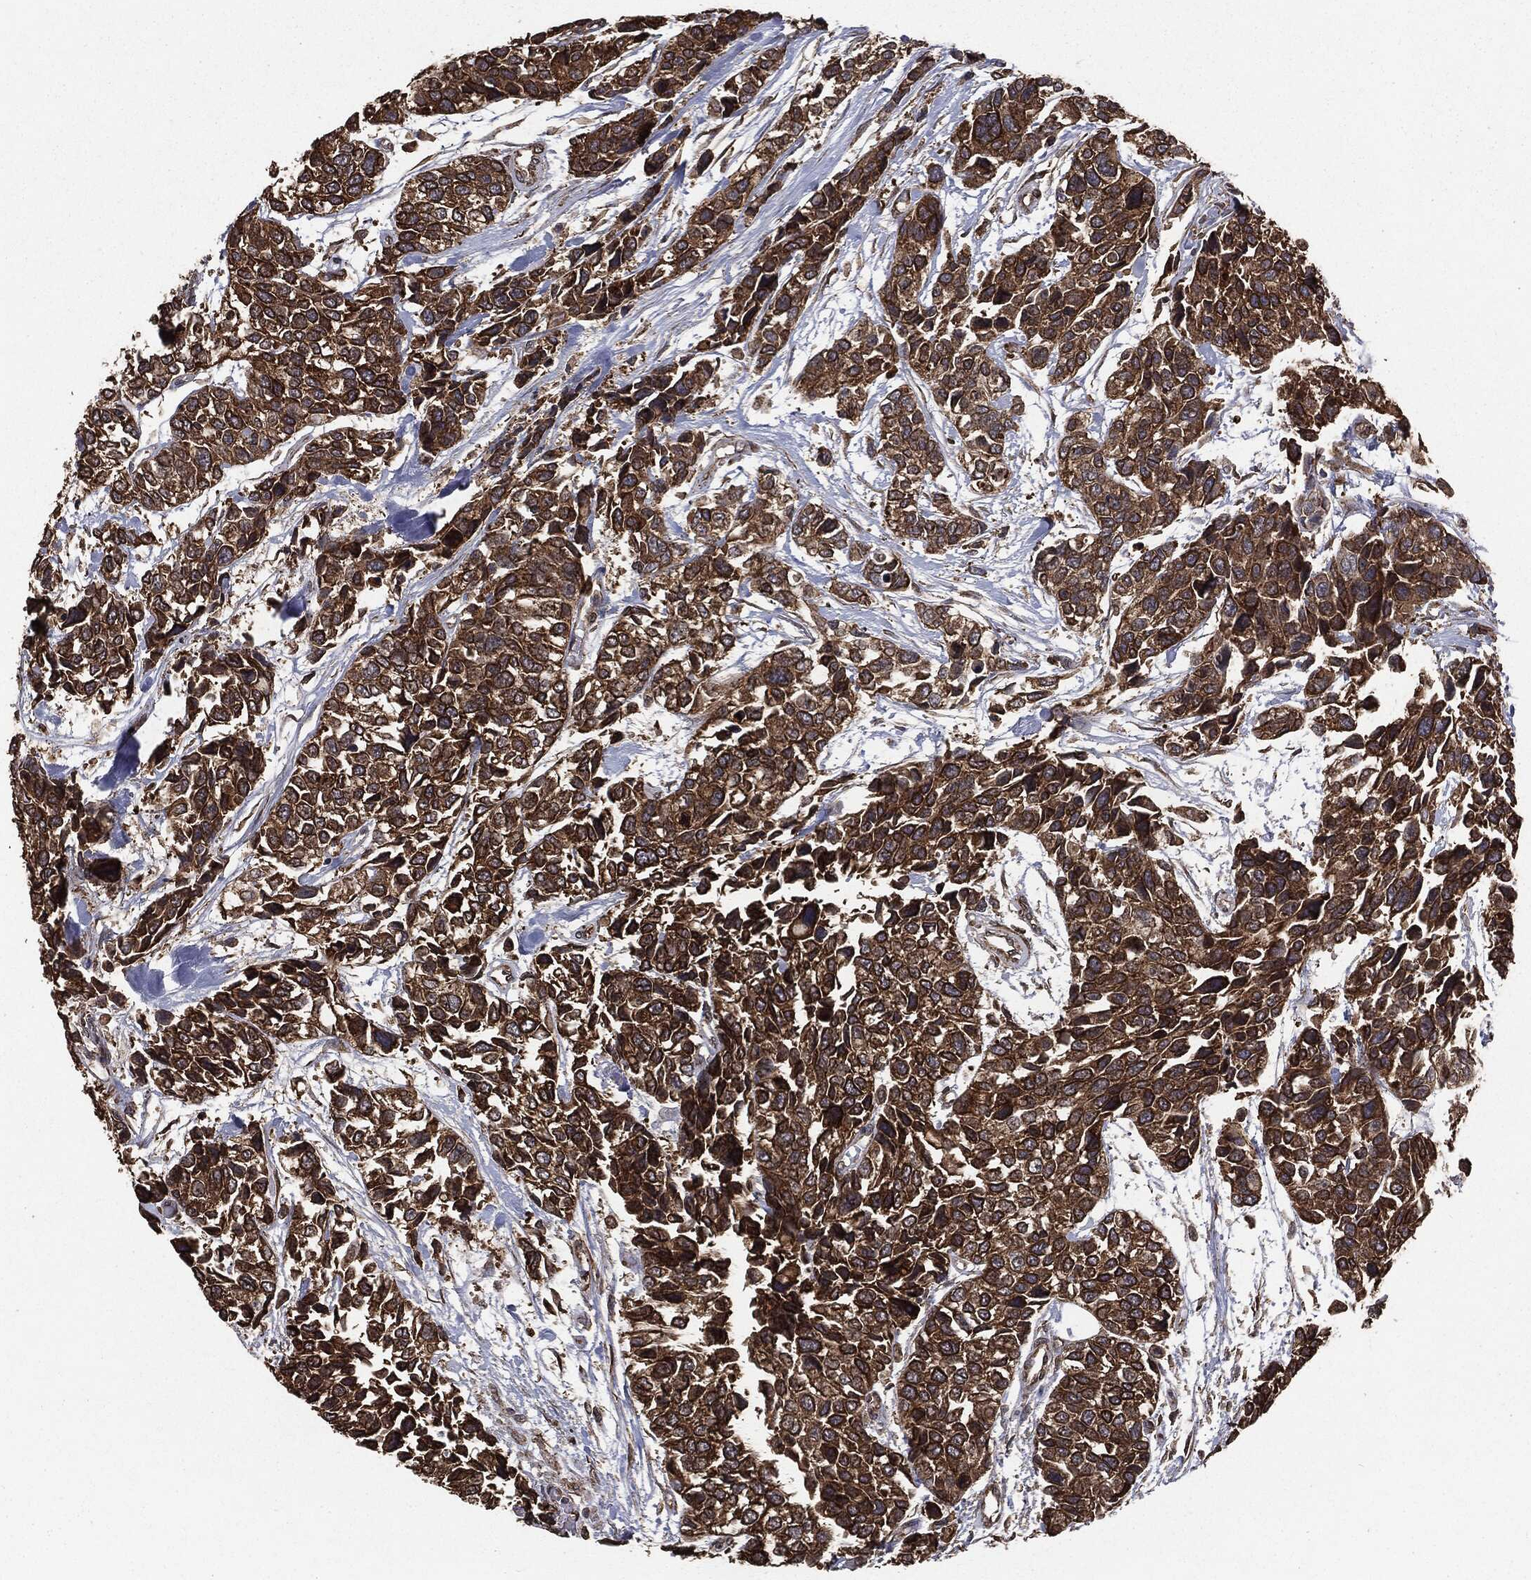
{"staining": {"intensity": "strong", "quantity": ">75%", "location": "cytoplasmic/membranous"}, "tissue": "urothelial cancer", "cell_type": "Tumor cells", "image_type": "cancer", "snomed": [{"axis": "morphology", "description": "Urothelial carcinoma, High grade"}, {"axis": "topography", "description": "Urinary bladder"}], "caption": "Human urothelial cancer stained for a protein (brown) exhibits strong cytoplasmic/membranous positive positivity in approximately >75% of tumor cells.", "gene": "MTOR", "patient": {"sex": "male", "age": 77}}